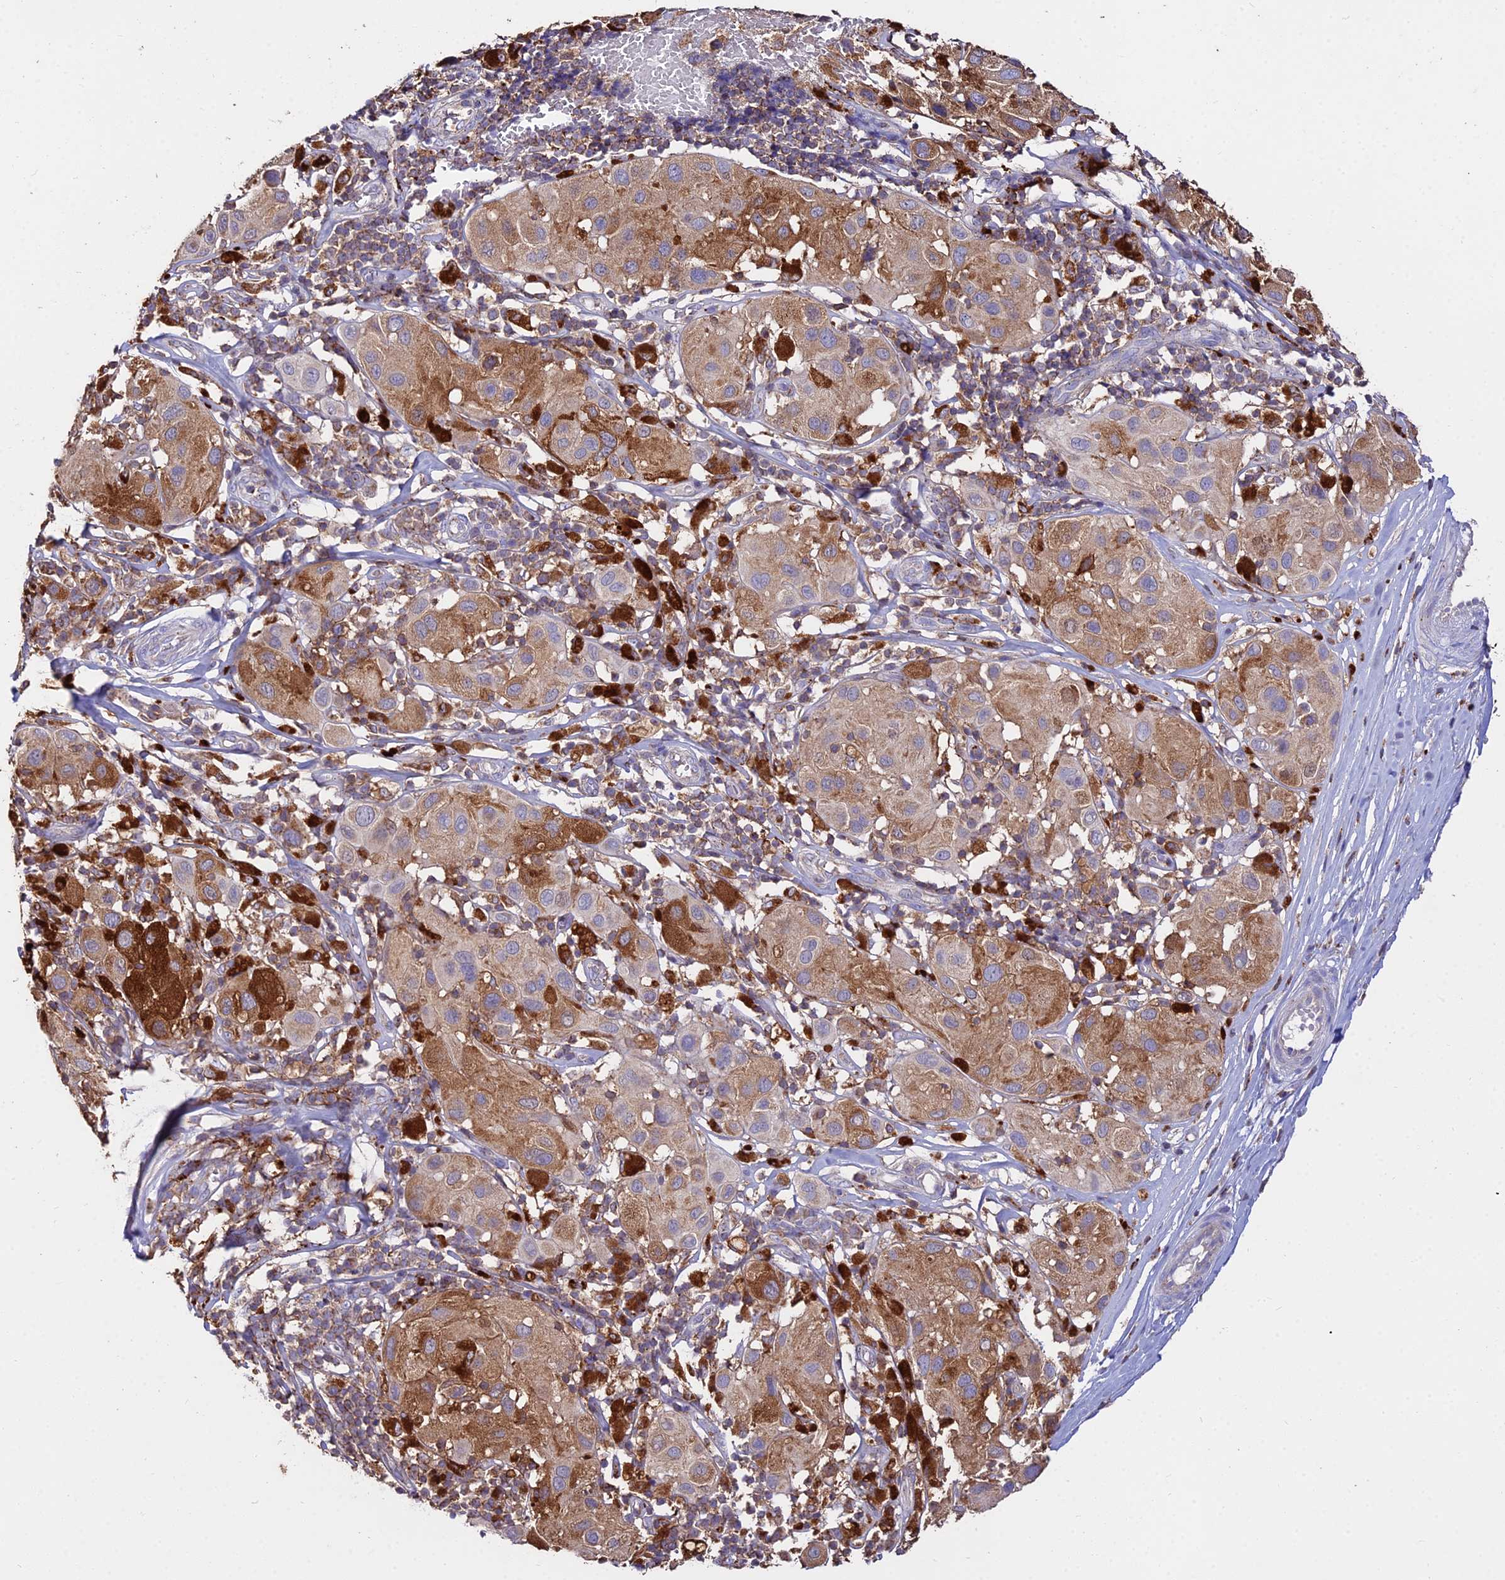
{"staining": {"intensity": "moderate", "quantity": ">75%", "location": "cytoplasmic/membranous"}, "tissue": "melanoma", "cell_type": "Tumor cells", "image_type": "cancer", "snomed": [{"axis": "morphology", "description": "Malignant melanoma, Metastatic site"}, {"axis": "topography", "description": "Skin"}], "caption": "High-power microscopy captured an immunohistochemistry (IHC) photomicrograph of malignant melanoma (metastatic site), revealing moderate cytoplasmic/membranous positivity in about >75% of tumor cells.", "gene": "PNLIPRP3", "patient": {"sex": "male", "age": 41}}